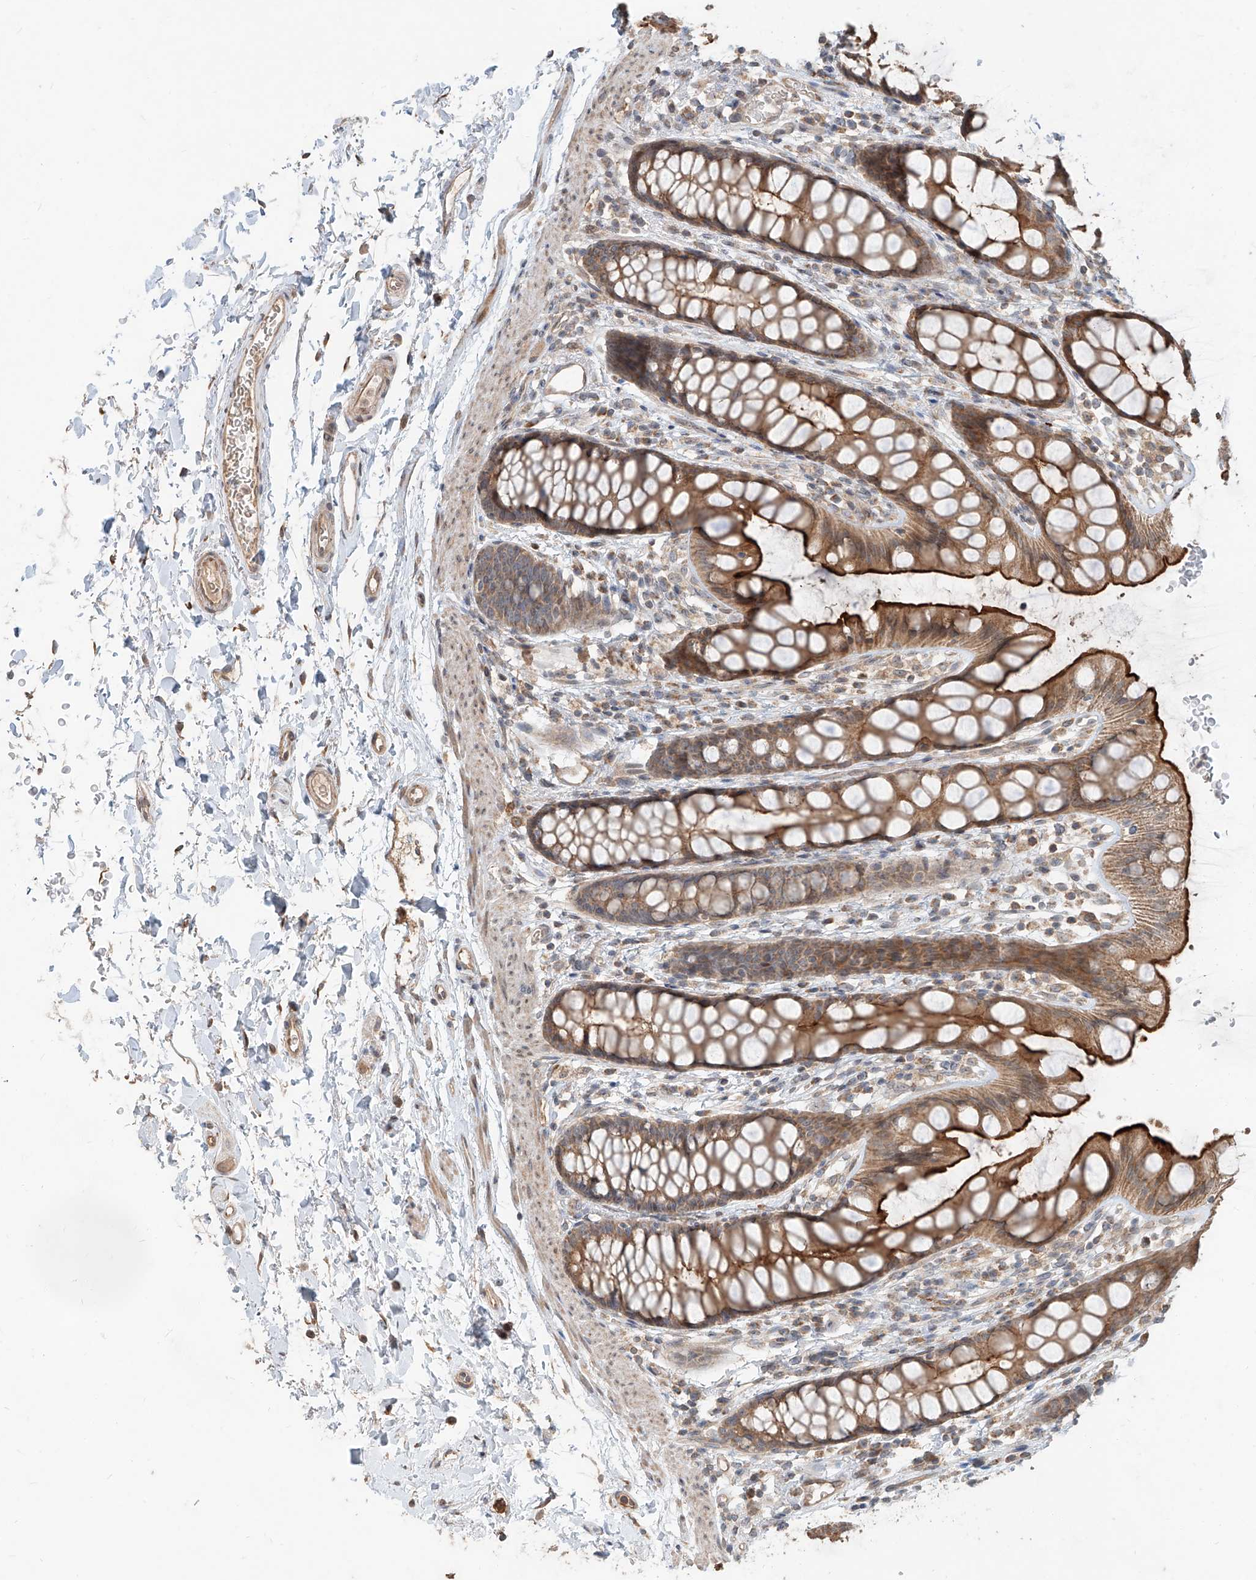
{"staining": {"intensity": "strong", "quantity": ">75%", "location": "cytoplasmic/membranous"}, "tissue": "rectum", "cell_type": "Glandular cells", "image_type": "normal", "snomed": [{"axis": "morphology", "description": "Normal tissue, NOS"}, {"axis": "topography", "description": "Rectum"}], "caption": "IHC (DAB) staining of normal human rectum reveals strong cytoplasmic/membranous protein expression in approximately >75% of glandular cells.", "gene": "STX19", "patient": {"sex": "female", "age": 65}}